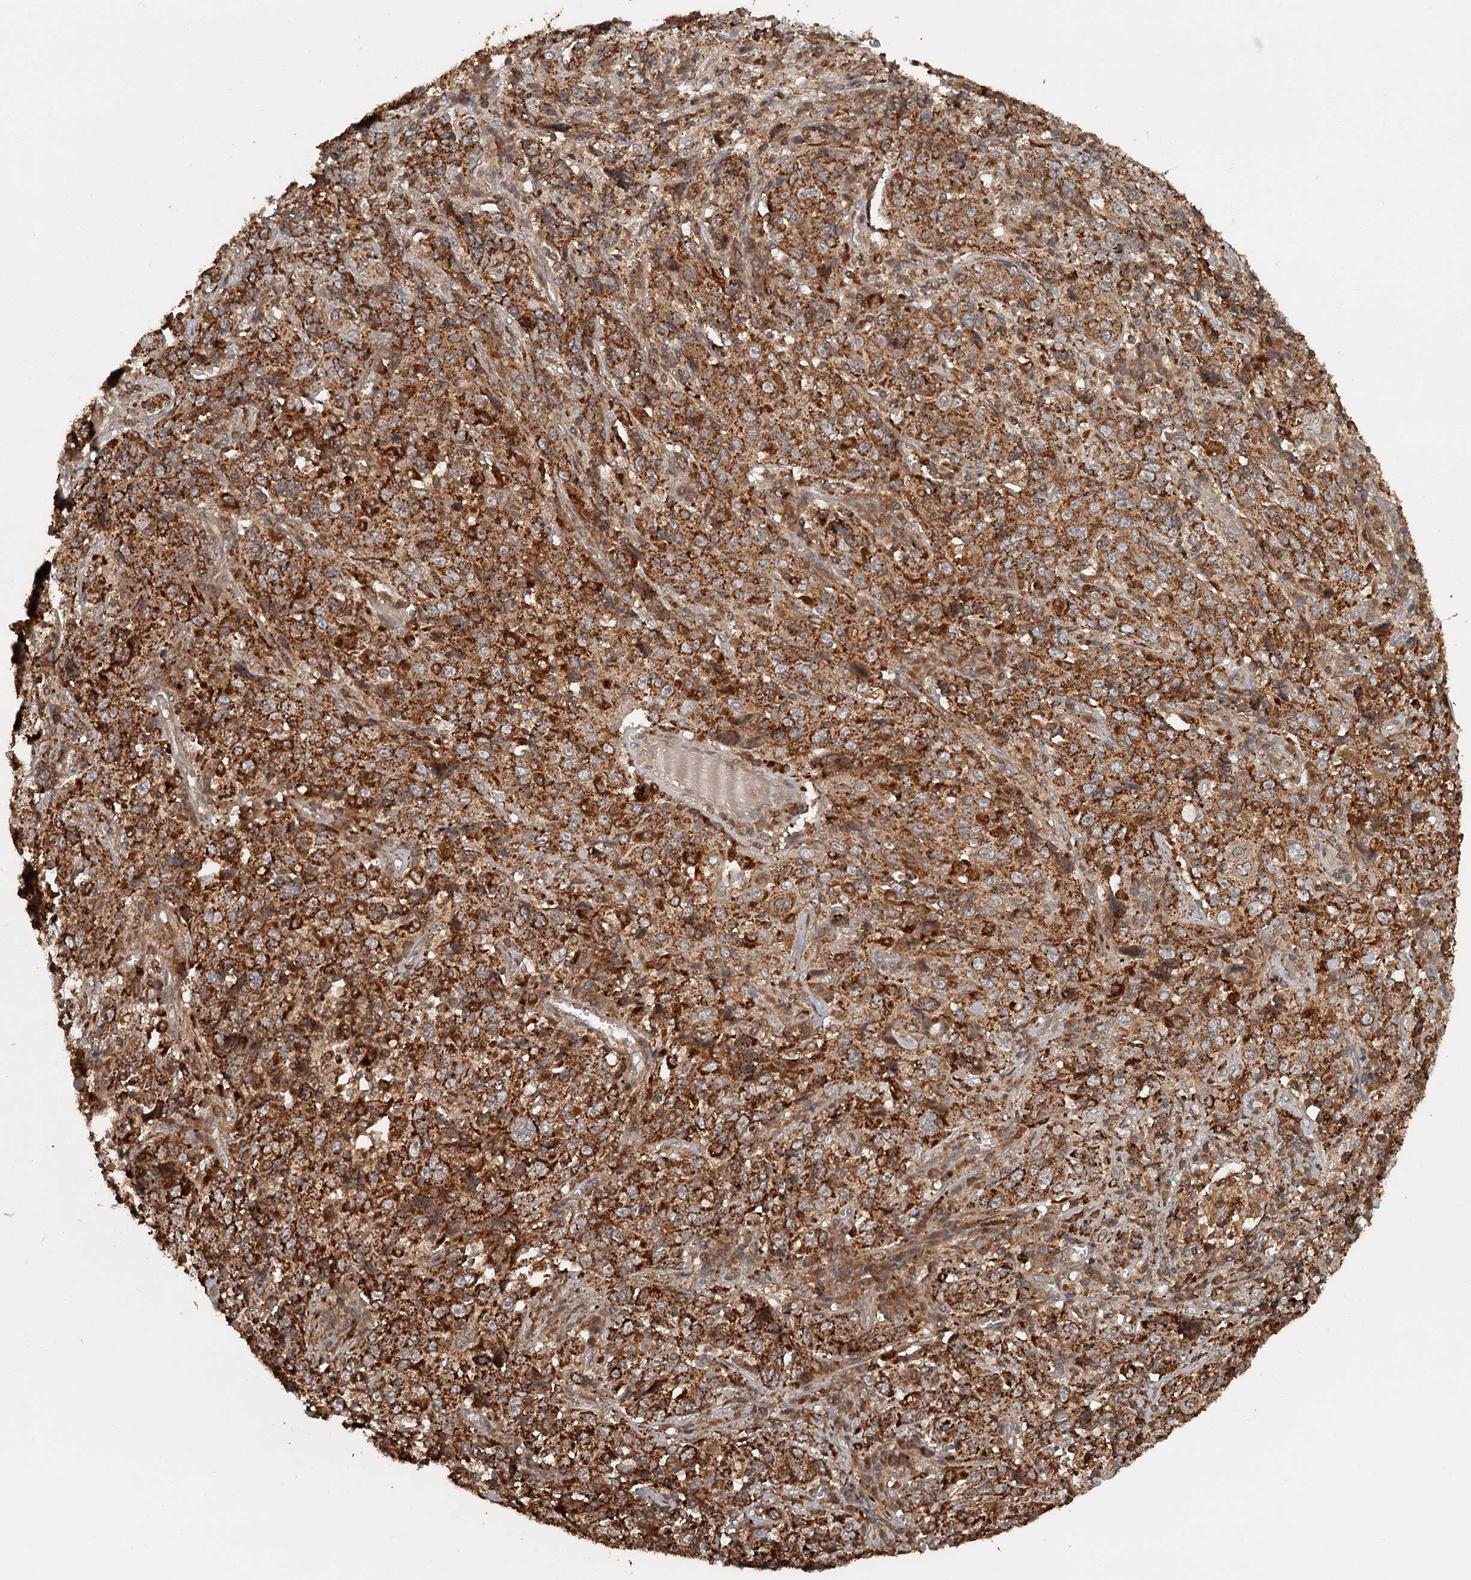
{"staining": {"intensity": "strong", "quantity": ">75%", "location": "cytoplasmic/membranous"}, "tissue": "cervical cancer", "cell_type": "Tumor cells", "image_type": "cancer", "snomed": [{"axis": "morphology", "description": "Squamous cell carcinoma, NOS"}, {"axis": "topography", "description": "Cervix"}], "caption": "About >75% of tumor cells in cervical cancer display strong cytoplasmic/membranous protein staining as visualized by brown immunohistochemical staining.", "gene": "FAXC", "patient": {"sex": "female", "age": 46}}